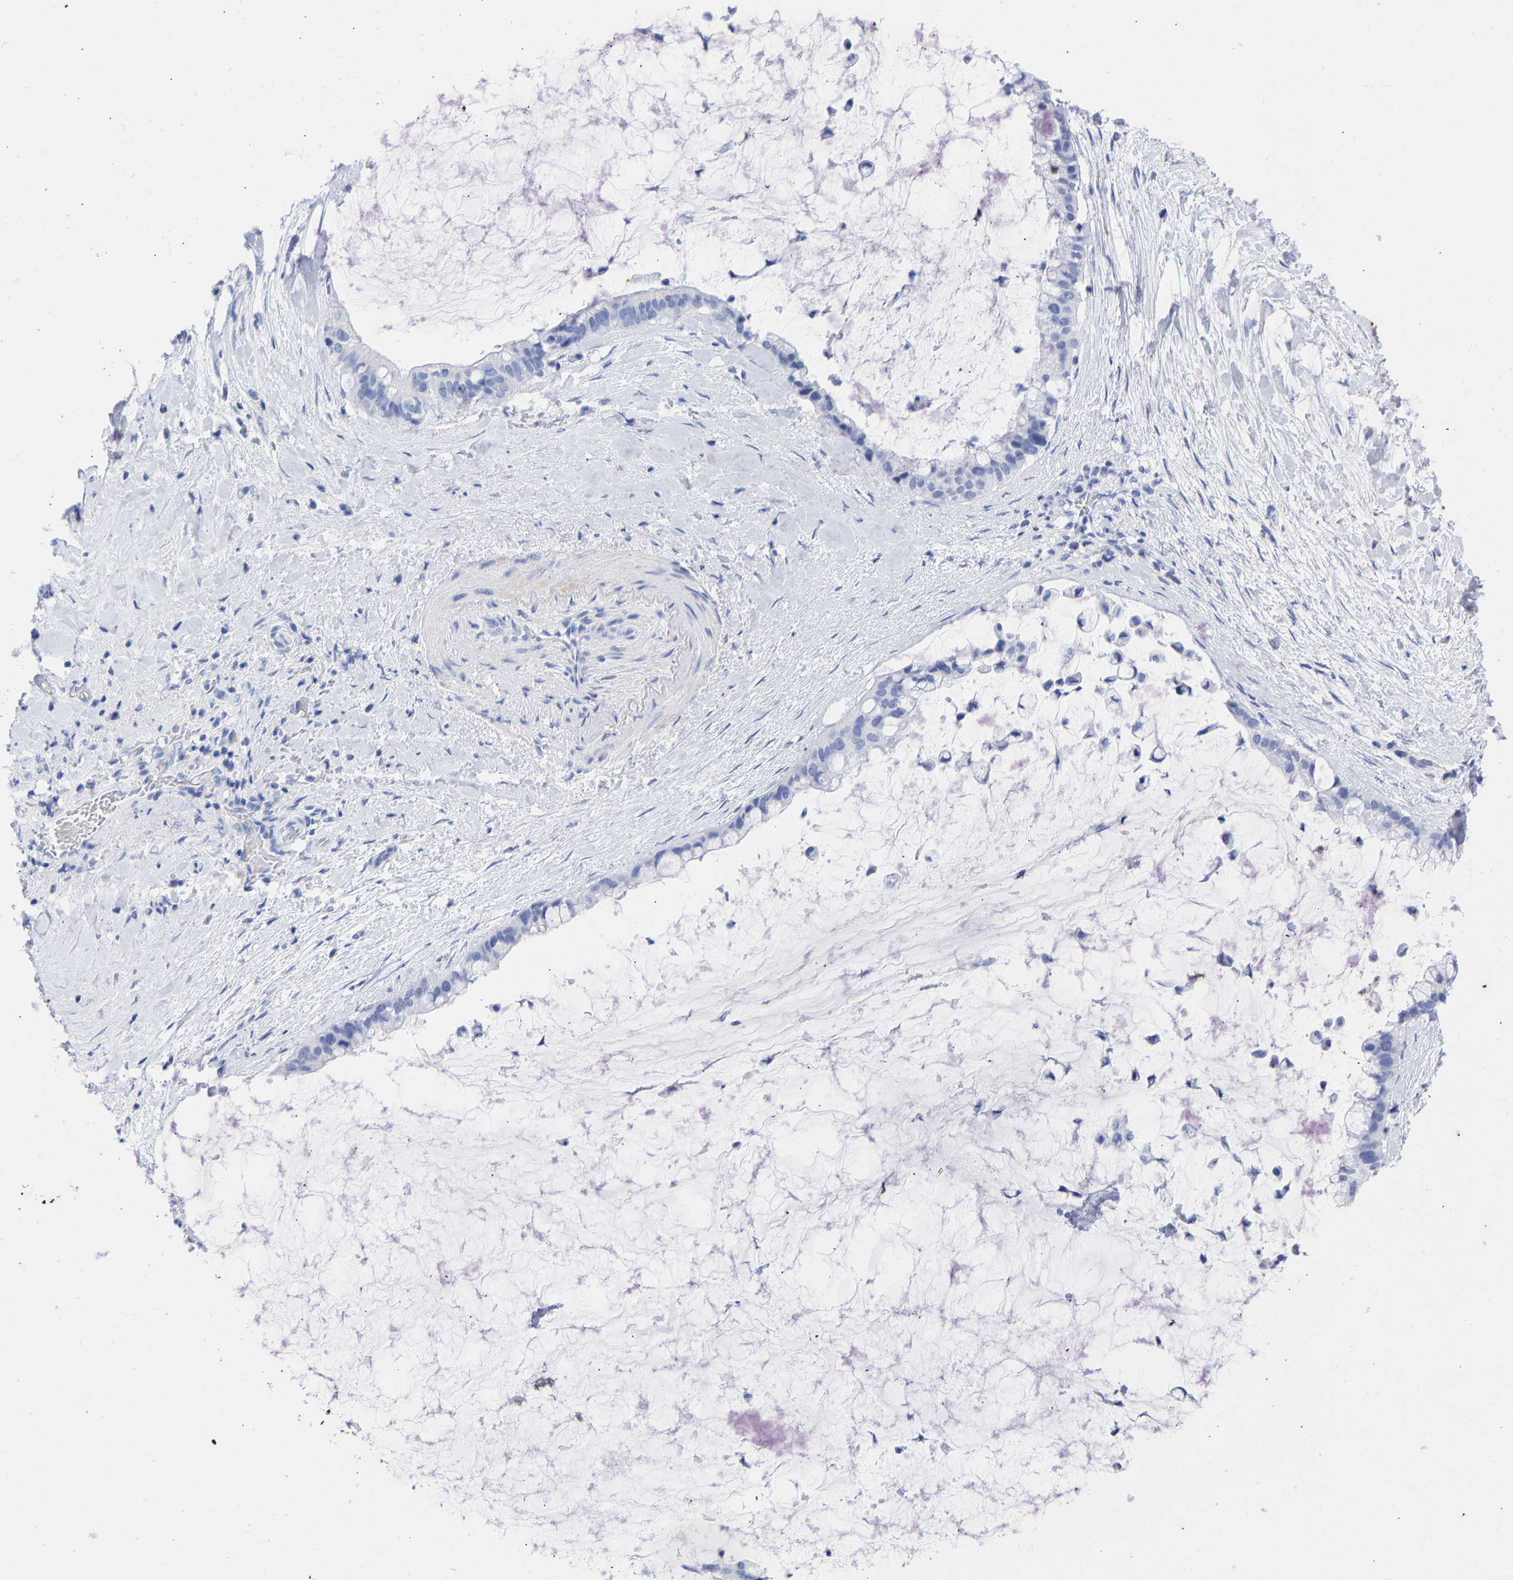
{"staining": {"intensity": "negative", "quantity": "none", "location": "none"}, "tissue": "pancreatic cancer", "cell_type": "Tumor cells", "image_type": "cancer", "snomed": [{"axis": "morphology", "description": "Adenocarcinoma, NOS"}, {"axis": "topography", "description": "Pancreas"}], "caption": "Histopathology image shows no significant protein staining in tumor cells of pancreatic cancer. (DAB immunohistochemistry, high magnification).", "gene": "KRT1", "patient": {"sex": "male", "age": 41}}